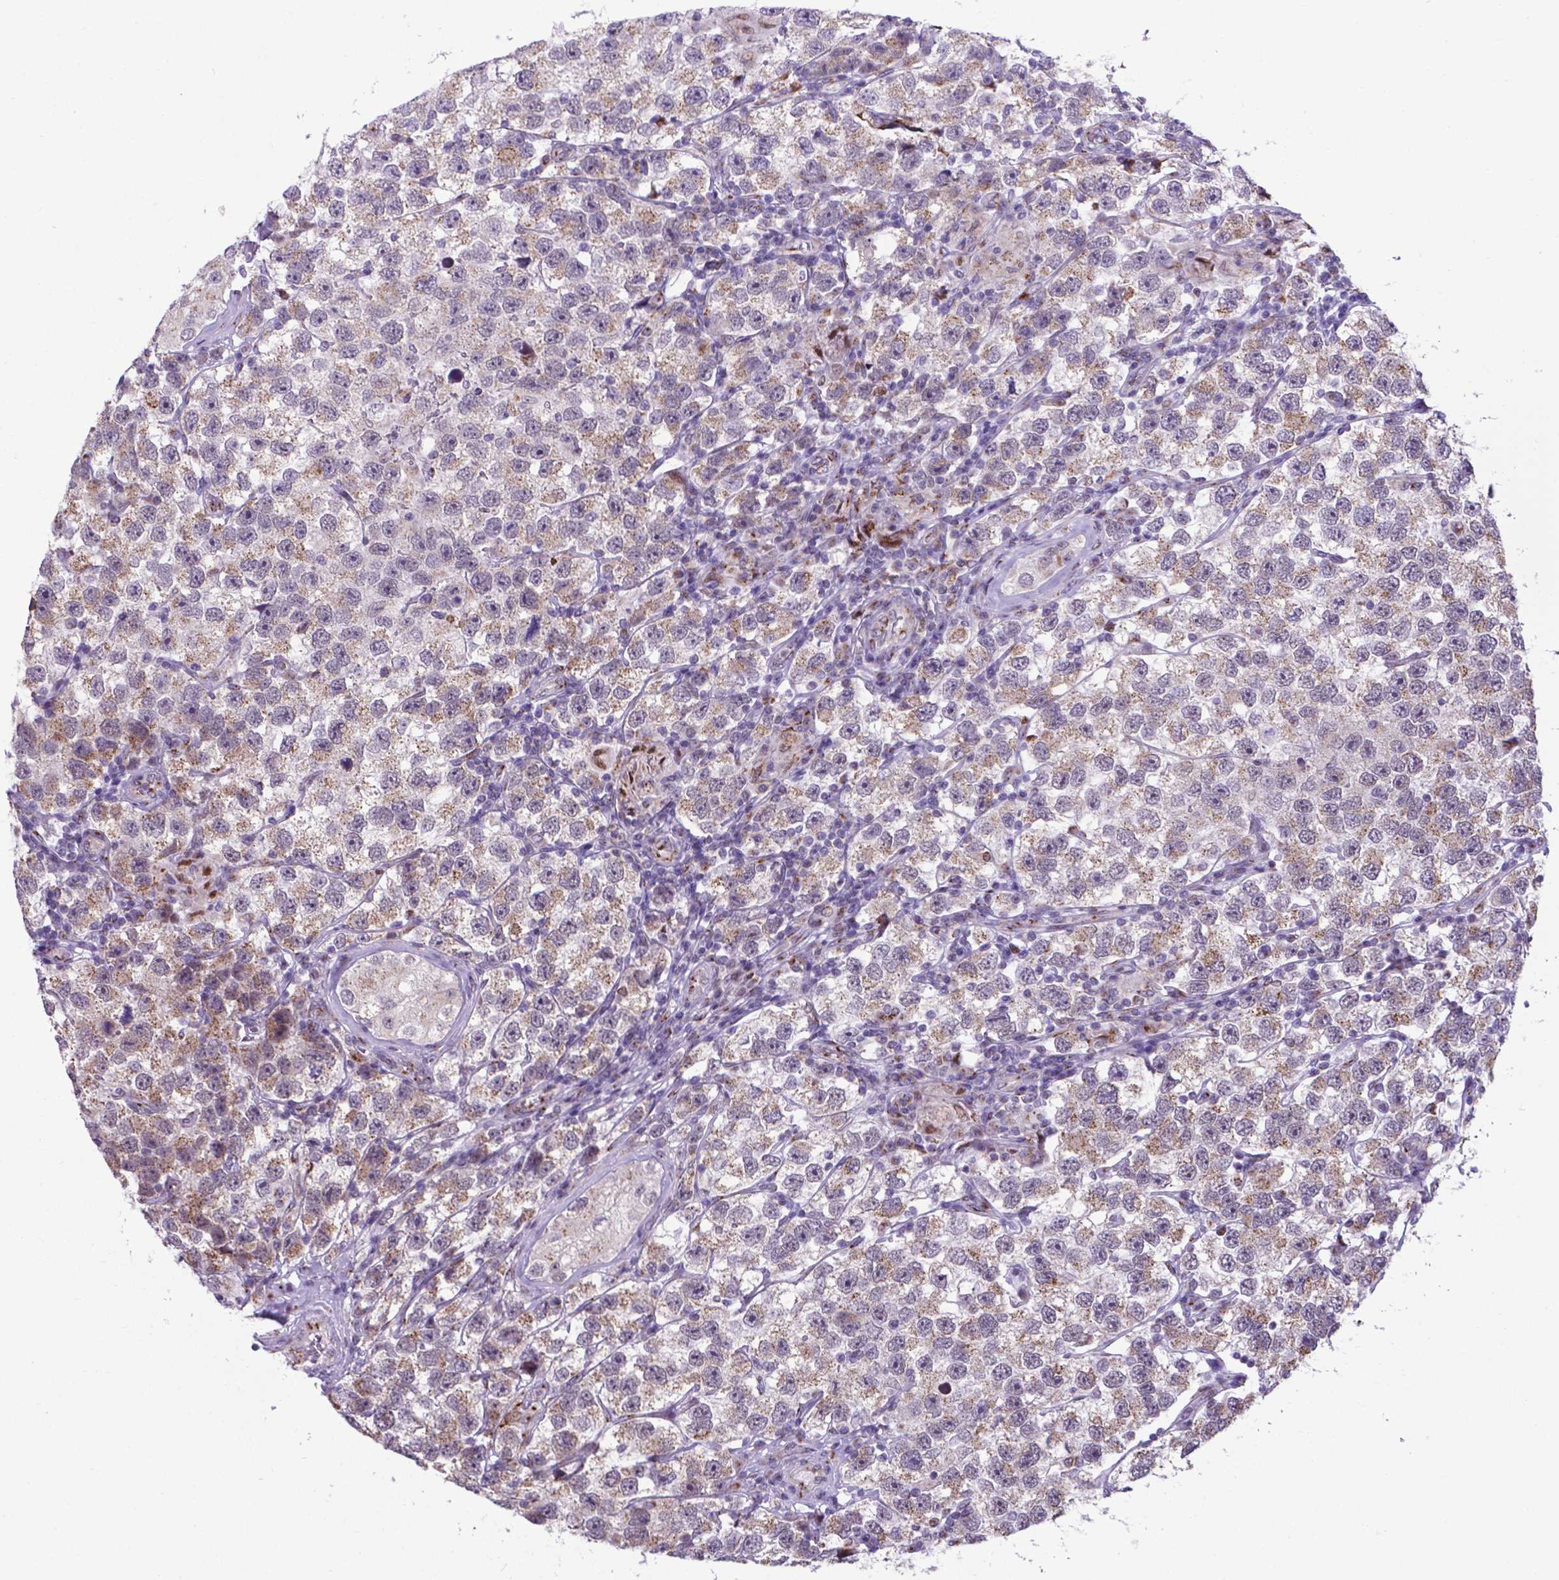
{"staining": {"intensity": "weak", "quantity": "25%-75%", "location": "cytoplasmic/membranous"}, "tissue": "testis cancer", "cell_type": "Tumor cells", "image_type": "cancer", "snomed": [{"axis": "morphology", "description": "Seminoma, NOS"}, {"axis": "topography", "description": "Testis"}], "caption": "A low amount of weak cytoplasmic/membranous expression is seen in approximately 25%-75% of tumor cells in seminoma (testis) tissue.", "gene": "MRPL10", "patient": {"sex": "male", "age": 26}}